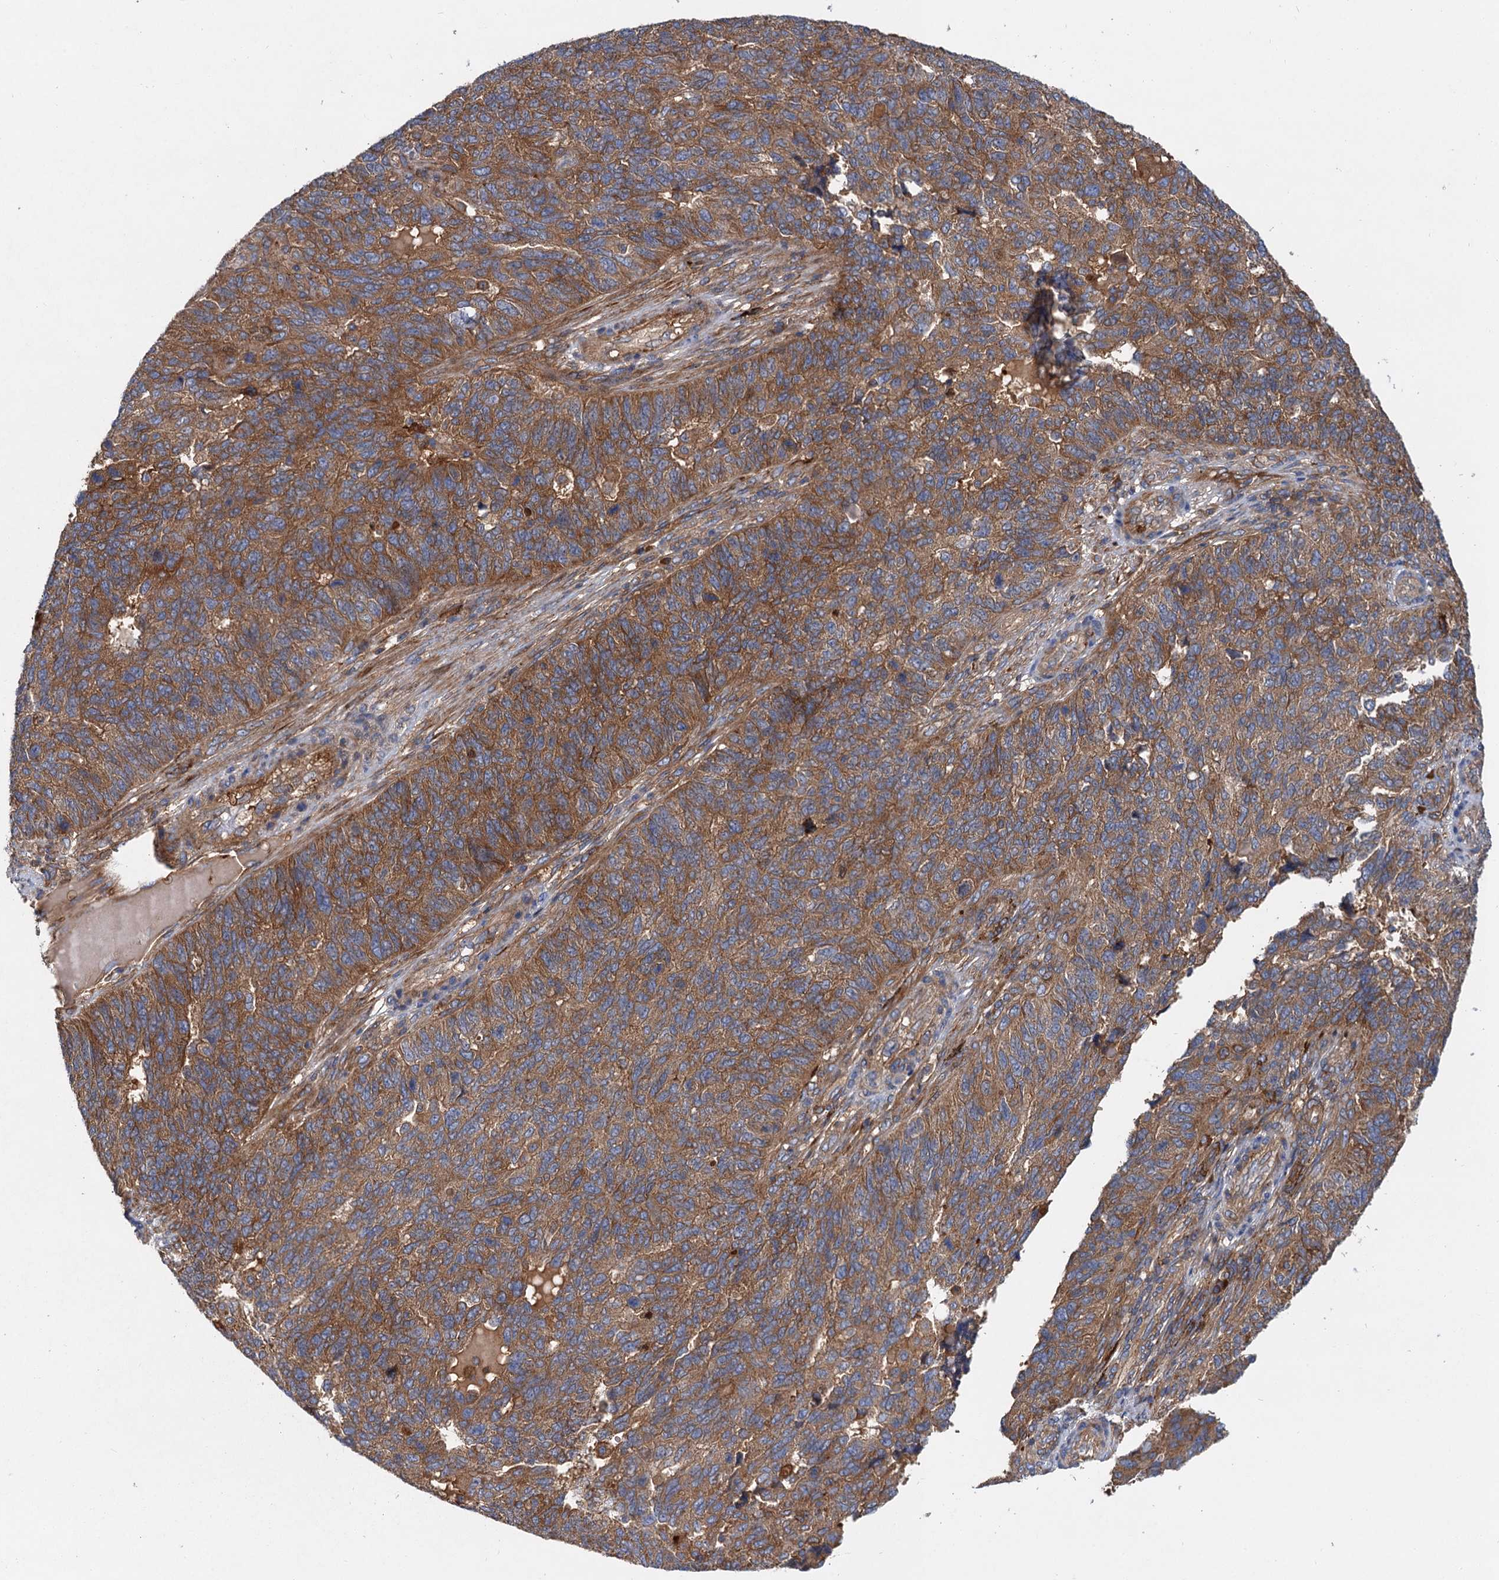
{"staining": {"intensity": "moderate", "quantity": ">75%", "location": "cytoplasmic/membranous"}, "tissue": "endometrial cancer", "cell_type": "Tumor cells", "image_type": "cancer", "snomed": [{"axis": "morphology", "description": "Adenocarcinoma, NOS"}, {"axis": "topography", "description": "Endometrium"}], "caption": "This is an image of IHC staining of endometrial cancer, which shows moderate expression in the cytoplasmic/membranous of tumor cells.", "gene": "ALKBH7", "patient": {"sex": "female", "age": 66}}